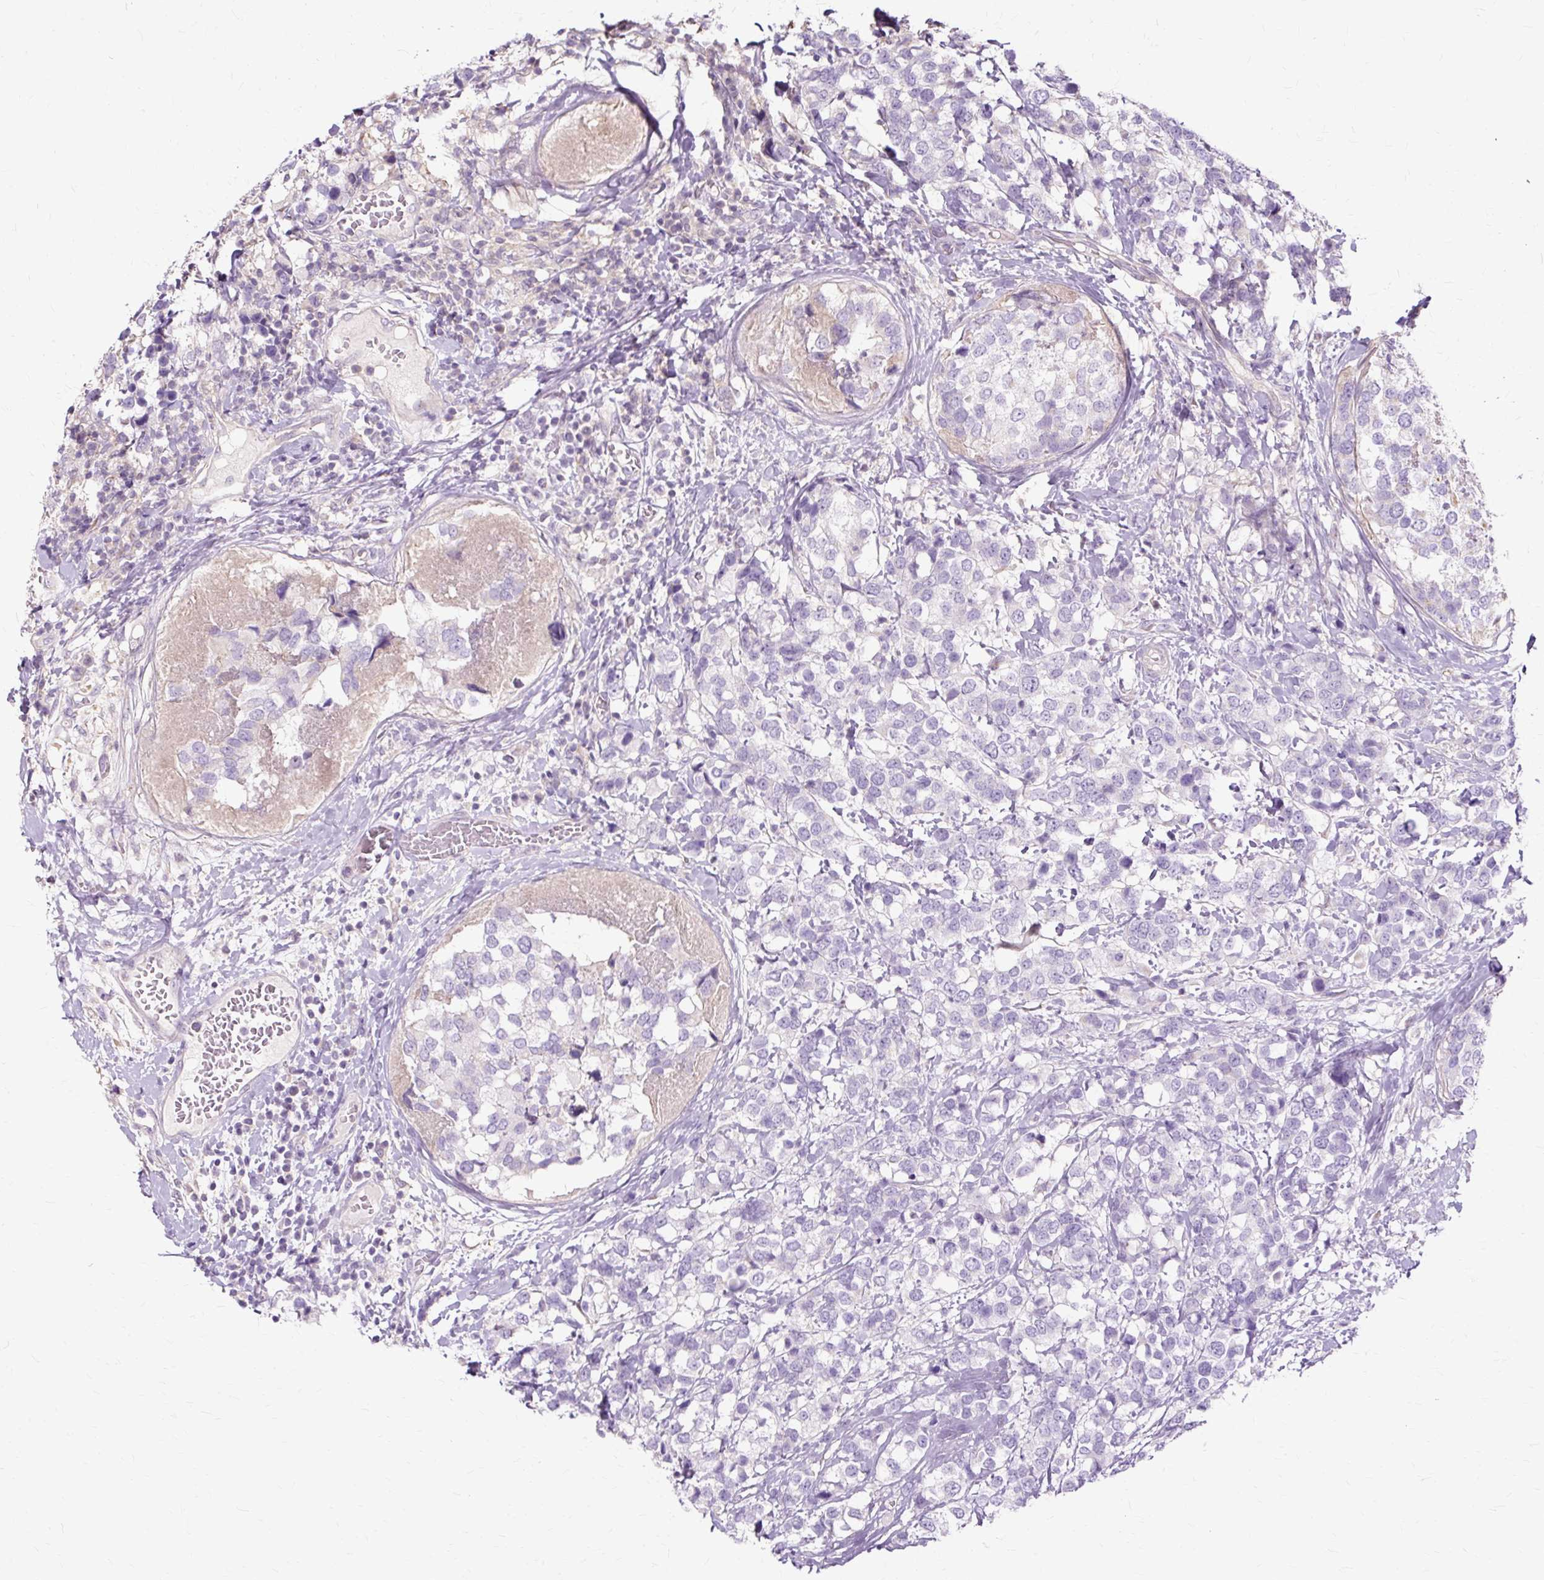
{"staining": {"intensity": "negative", "quantity": "none", "location": "none"}, "tissue": "breast cancer", "cell_type": "Tumor cells", "image_type": "cancer", "snomed": [{"axis": "morphology", "description": "Lobular carcinoma"}, {"axis": "topography", "description": "Breast"}], "caption": "There is no significant positivity in tumor cells of breast lobular carcinoma. (Stains: DAB (3,3'-diaminobenzidine) IHC with hematoxylin counter stain, Microscopy: brightfield microscopy at high magnification).", "gene": "TSPAN8", "patient": {"sex": "female", "age": 59}}